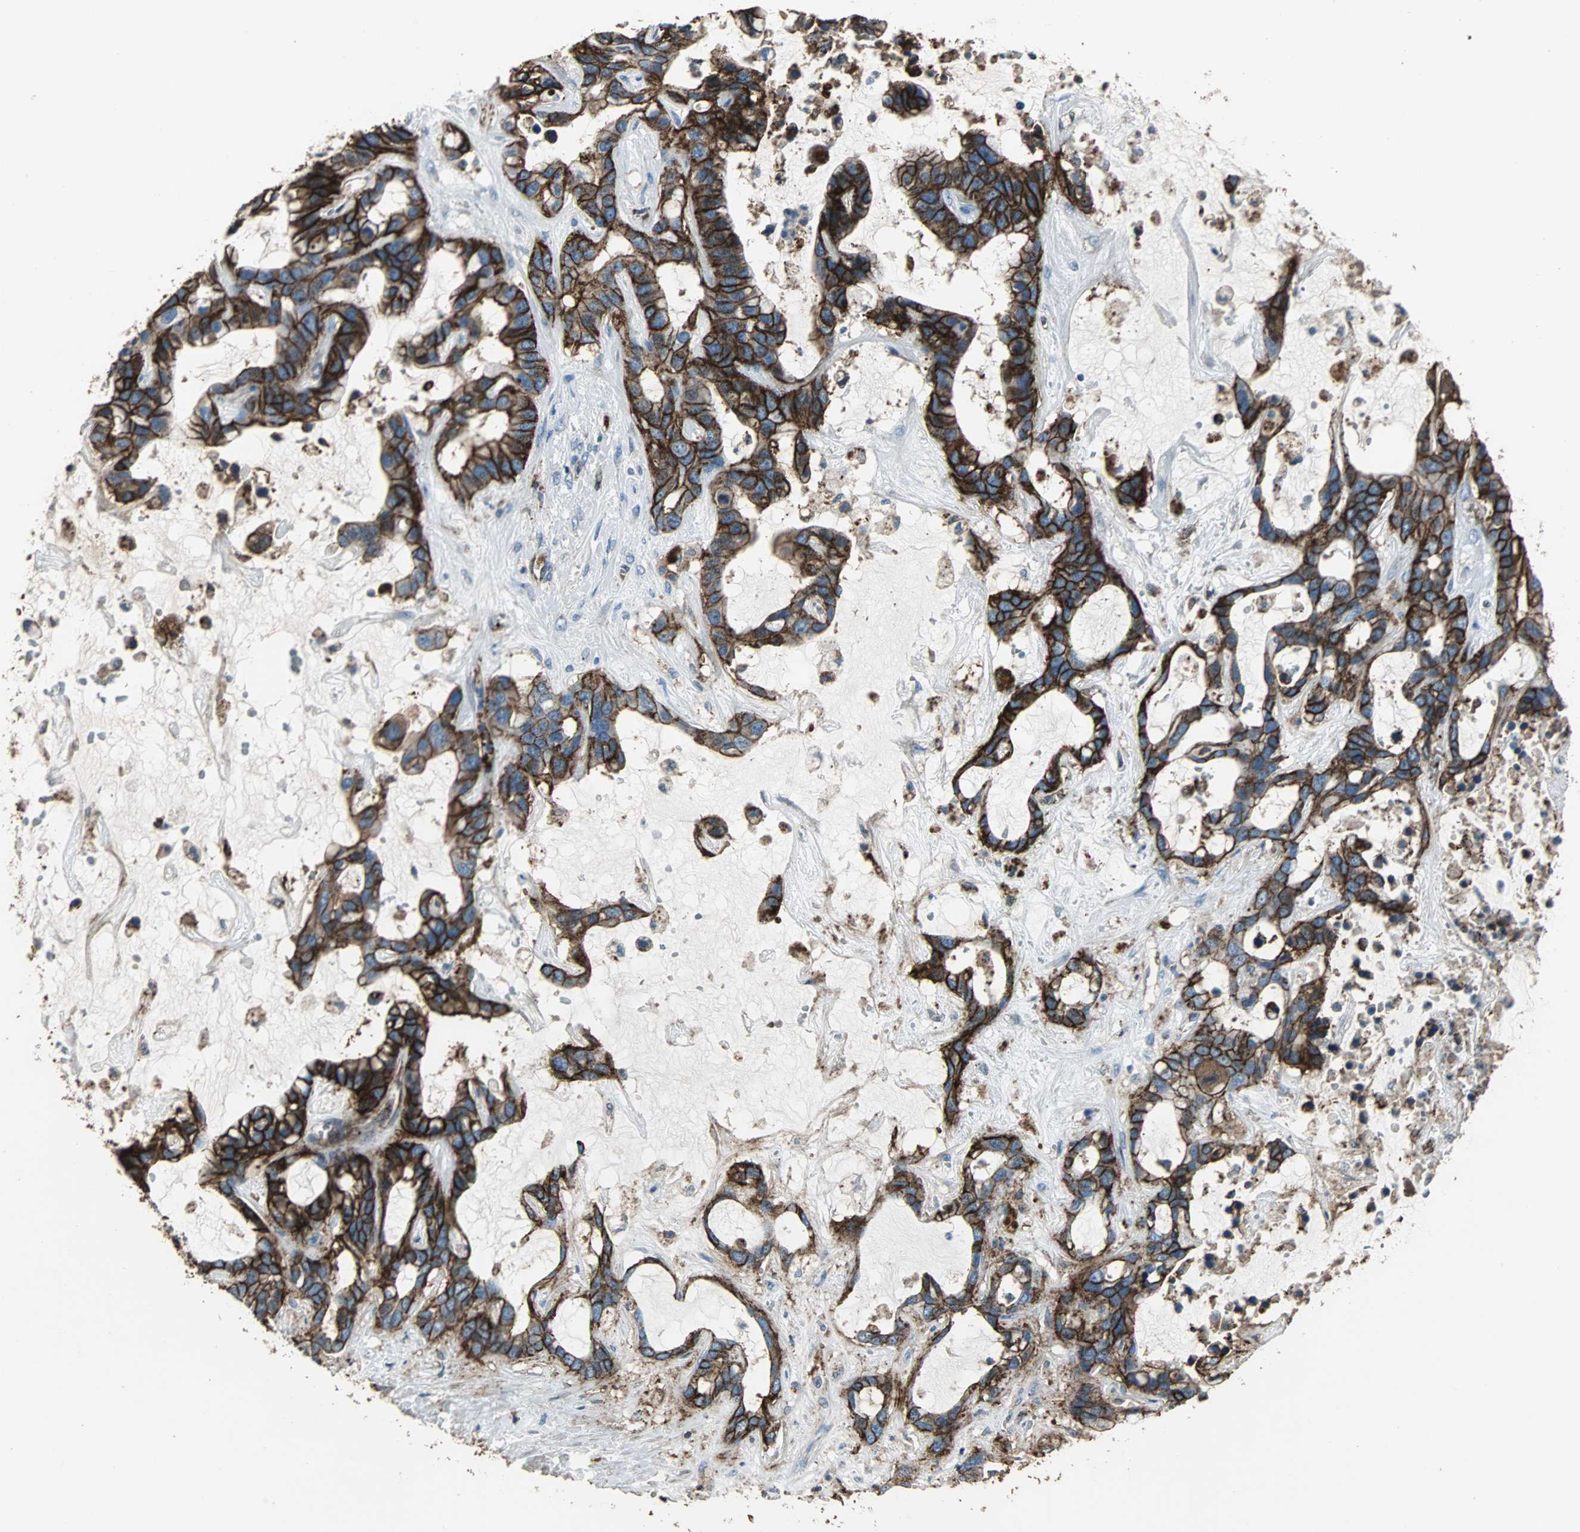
{"staining": {"intensity": "strong", "quantity": ">75%", "location": "cytoplasmic/membranous"}, "tissue": "liver cancer", "cell_type": "Tumor cells", "image_type": "cancer", "snomed": [{"axis": "morphology", "description": "Cholangiocarcinoma"}, {"axis": "topography", "description": "Liver"}], "caption": "Cholangiocarcinoma (liver) tissue exhibits strong cytoplasmic/membranous expression in about >75% of tumor cells (brown staining indicates protein expression, while blue staining denotes nuclei).", "gene": "F11R", "patient": {"sex": "female", "age": 65}}